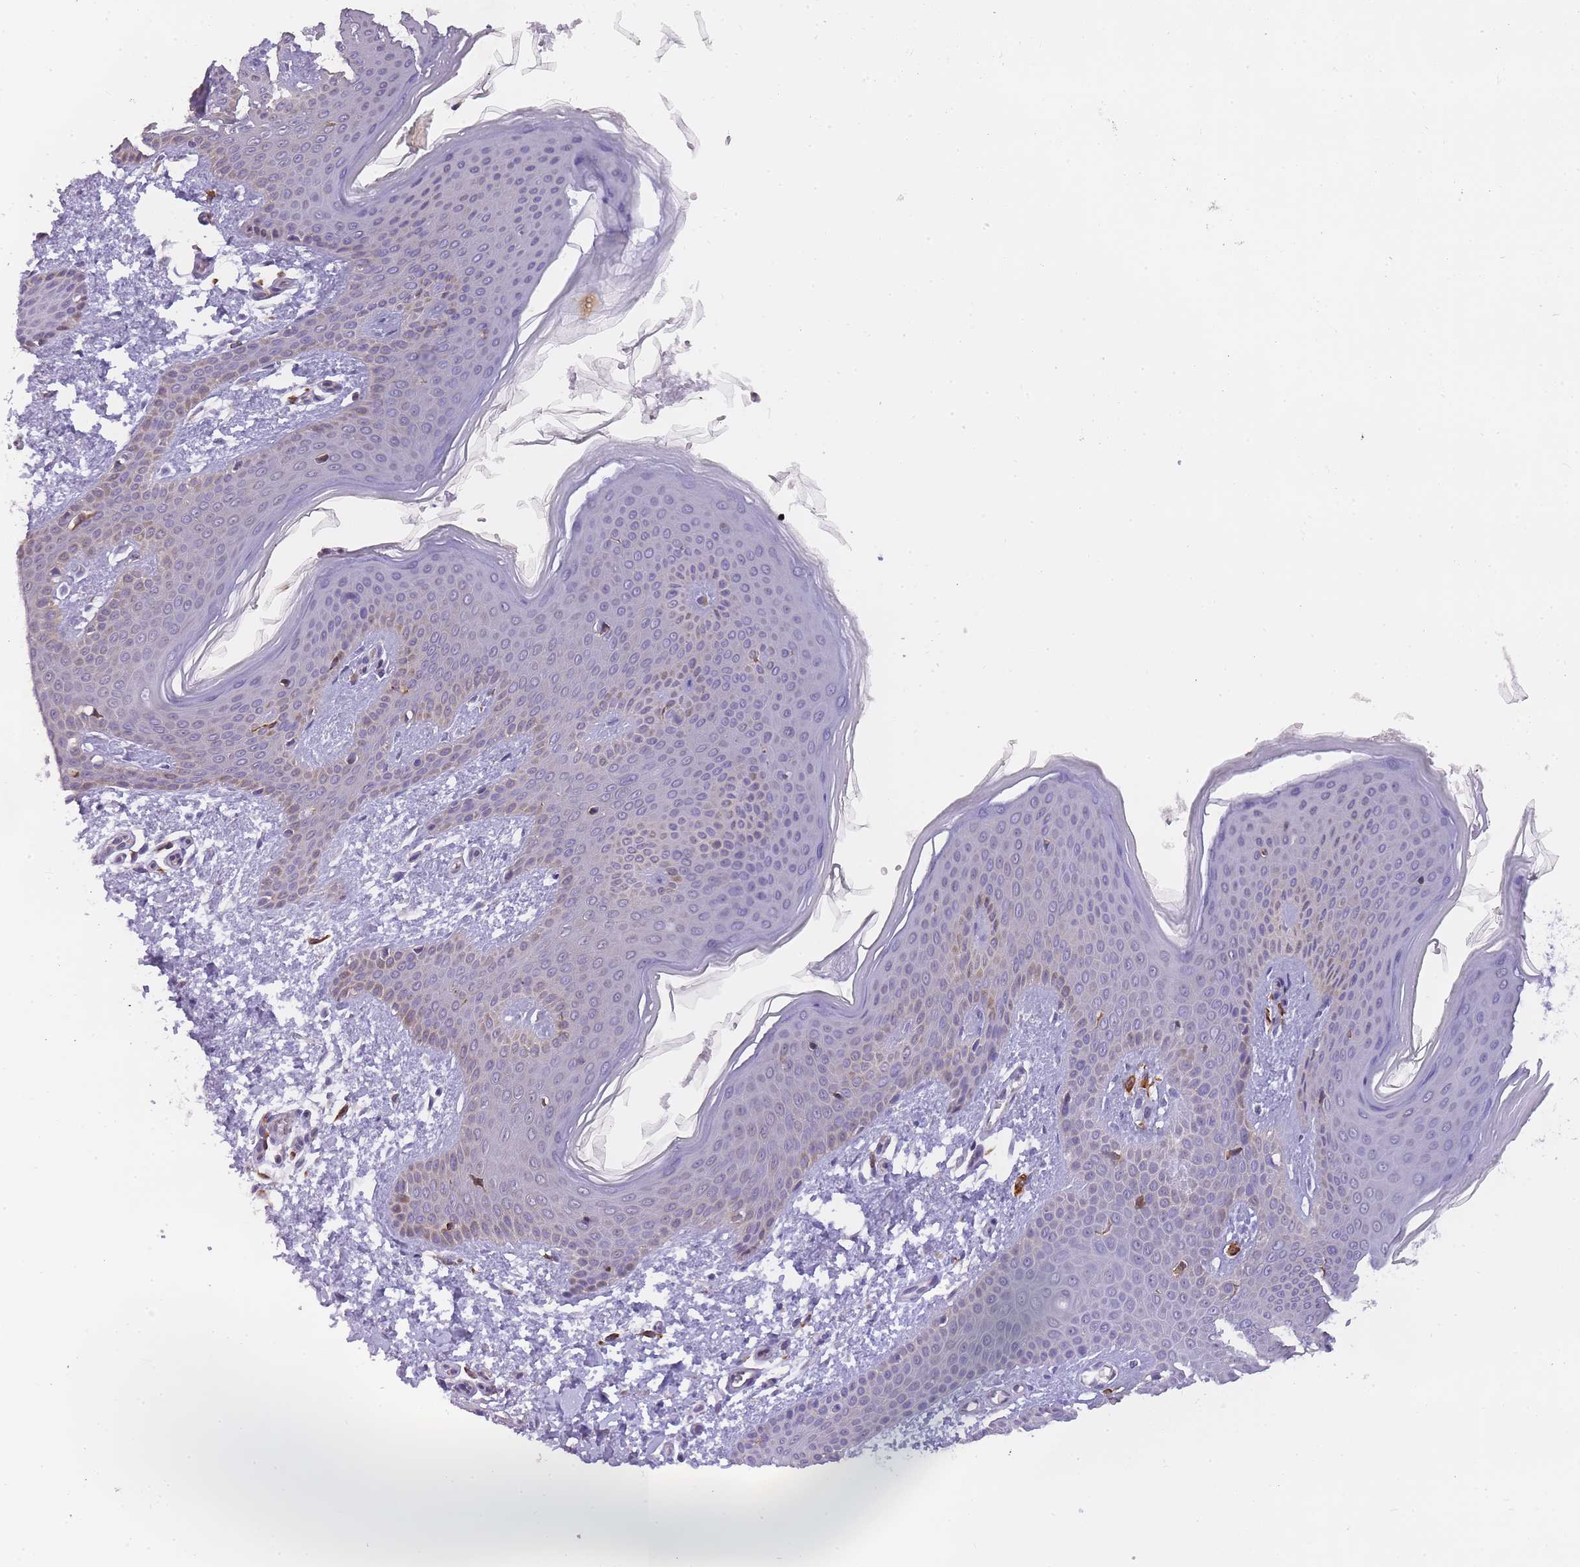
{"staining": {"intensity": "moderate", "quantity": ">75%", "location": "cytoplasmic/membranous"}, "tissue": "skin", "cell_type": "Fibroblasts", "image_type": "normal", "snomed": [{"axis": "morphology", "description": "Normal tissue, NOS"}, {"axis": "topography", "description": "Skin"}], "caption": "Protein staining exhibits moderate cytoplasmic/membranous staining in about >75% of fibroblasts in unremarkable skin.", "gene": "ZNF662", "patient": {"sex": "male", "age": 36}}